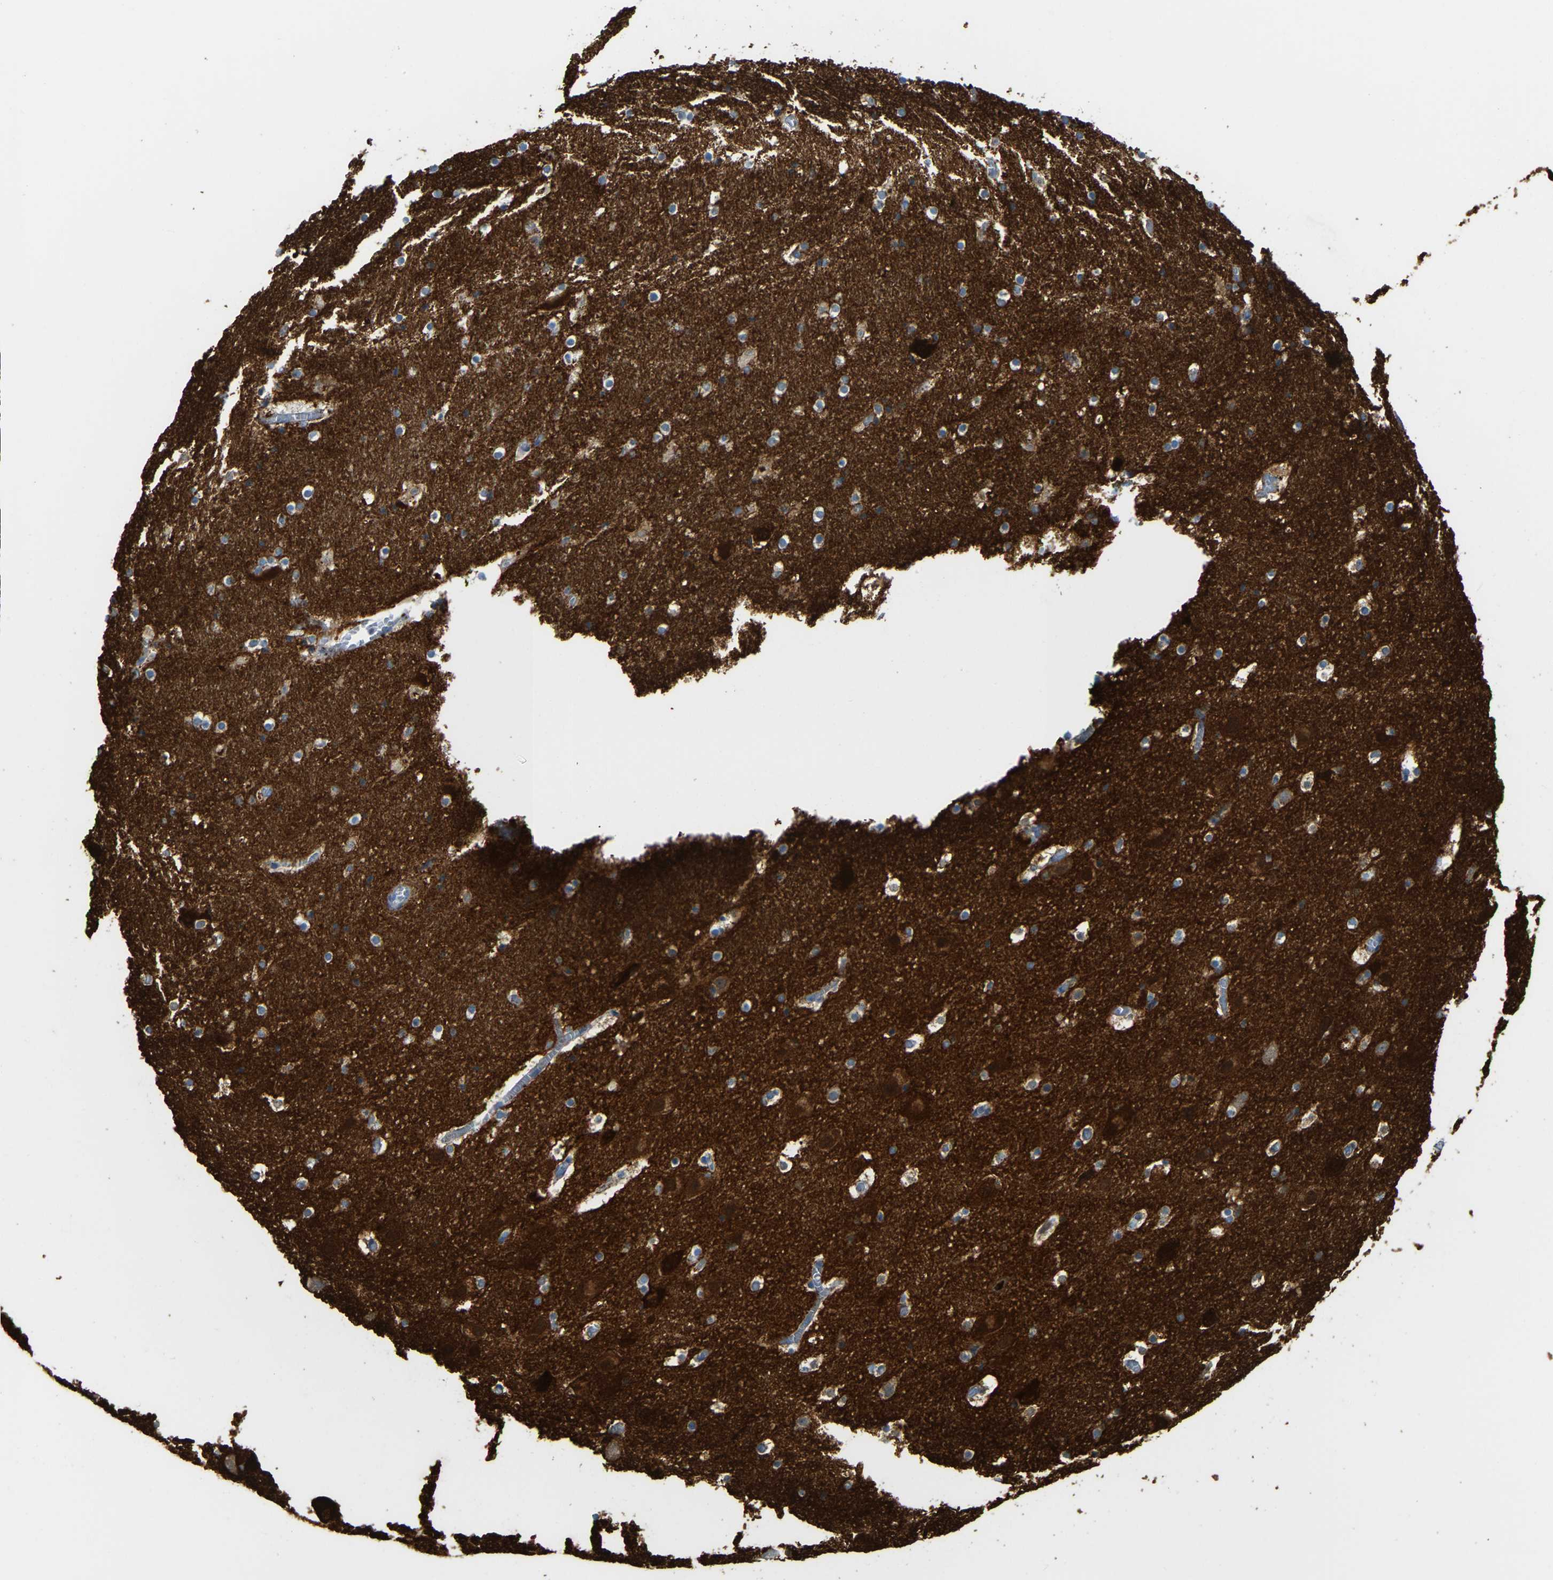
{"staining": {"intensity": "moderate", "quantity": "25%-75%", "location": "cytoplasmic/membranous"}, "tissue": "hippocampus", "cell_type": "Glial cells", "image_type": "normal", "snomed": [{"axis": "morphology", "description": "Normal tissue, NOS"}, {"axis": "topography", "description": "Hippocampus"}], "caption": "Hippocampus stained with IHC displays moderate cytoplasmic/membranous positivity in approximately 25%-75% of glial cells. (brown staining indicates protein expression, while blue staining denotes nuclei).", "gene": "GDA", "patient": {"sex": "male", "age": 45}}